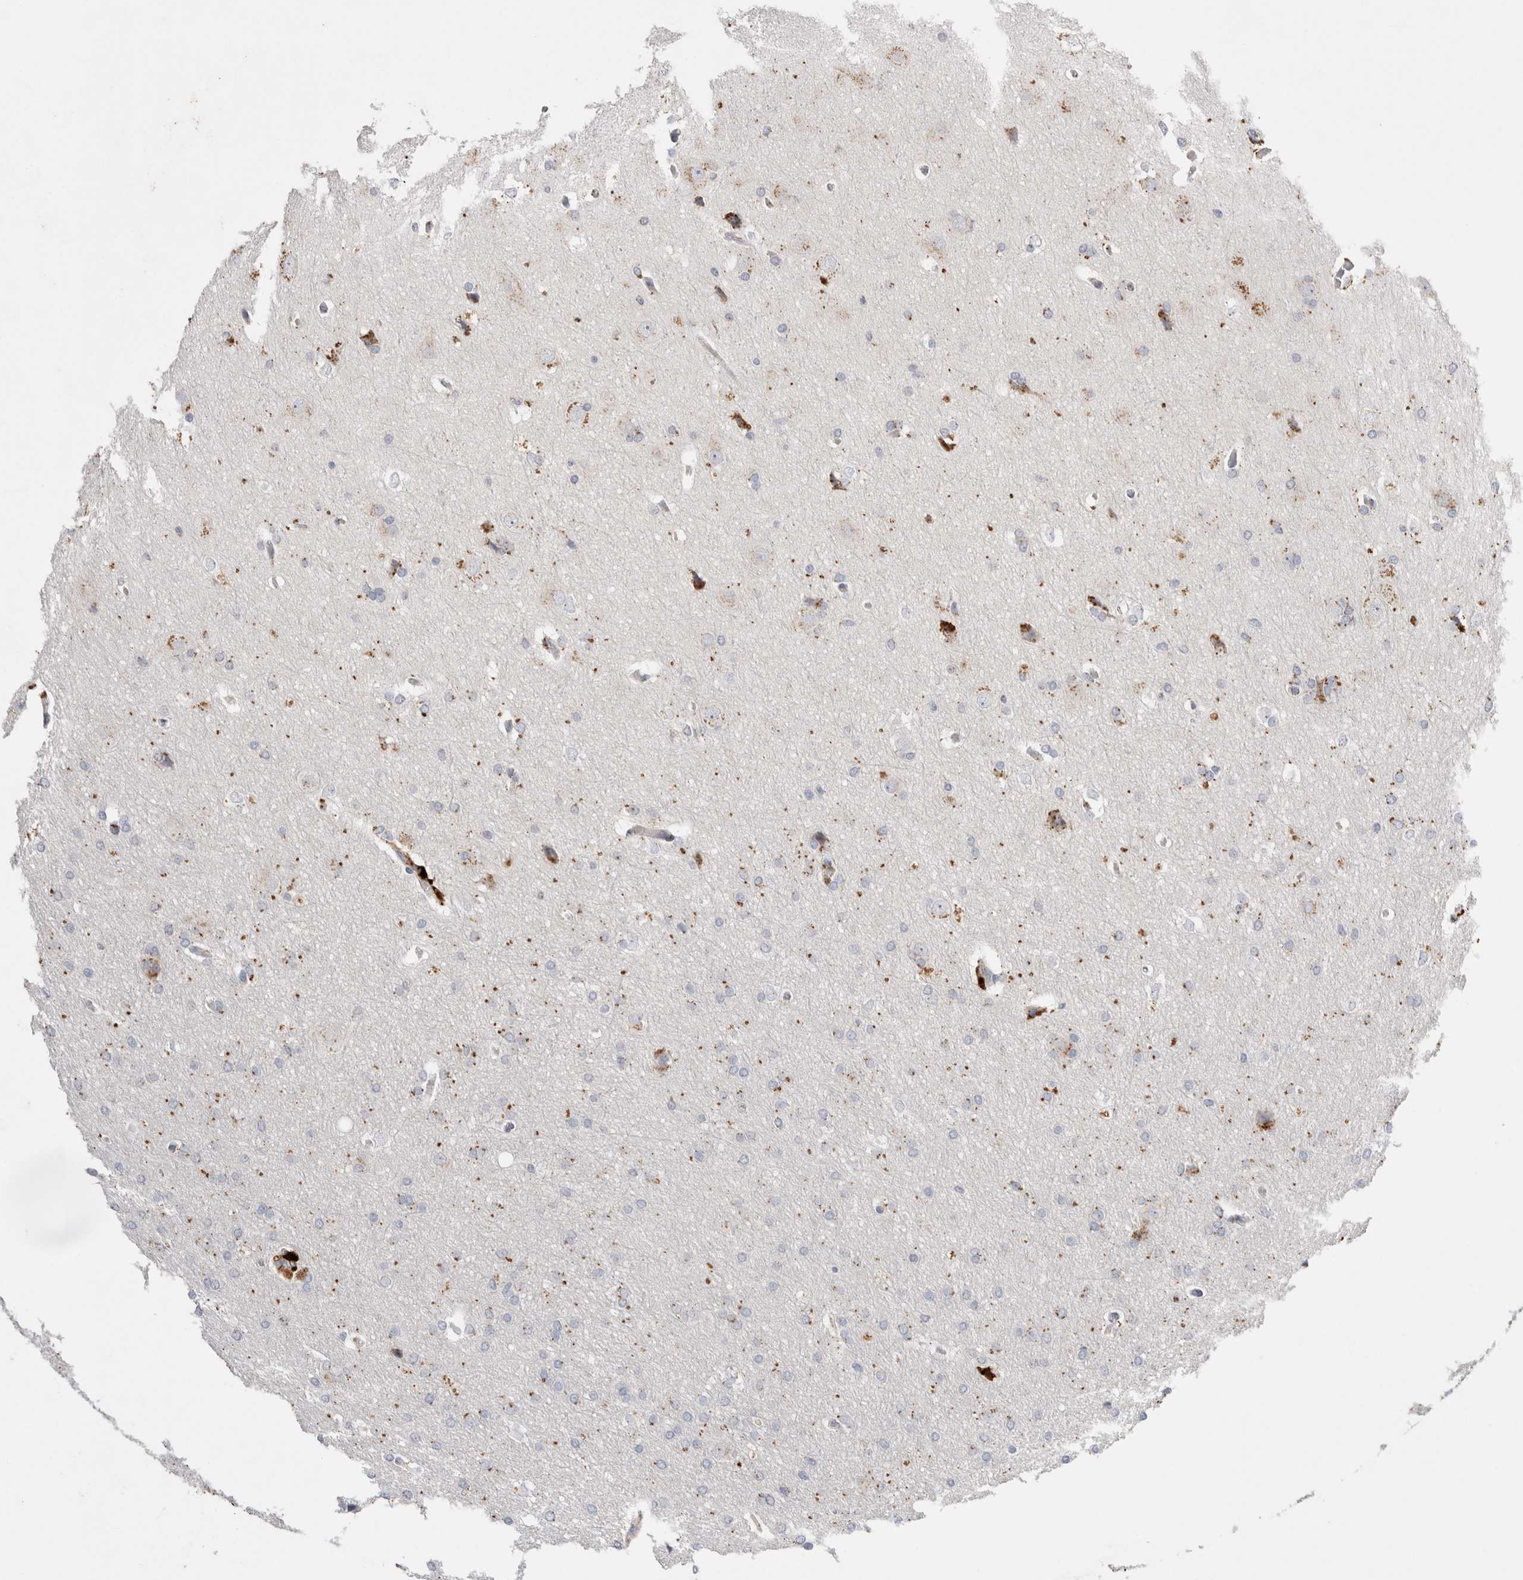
{"staining": {"intensity": "weak", "quantity": "<25%", "location": "cytoplasmic/membranous"}, "tissue": "glioma", "cell_type": "Tumor cells", "image_type": "cancer", "snomed": [{"axis": "morphology", "description": "Glioma, malignant, Low grade"}, {"axis": "topography", "description": "Brain"}], "caption": "Immunohistochemistry image of human malignant low-grade glioma stained for a protein (brown), which exhibits no staining in tumor cells.", "gene": "CTSA", "patient": {"sex": "female", "age": 37}}